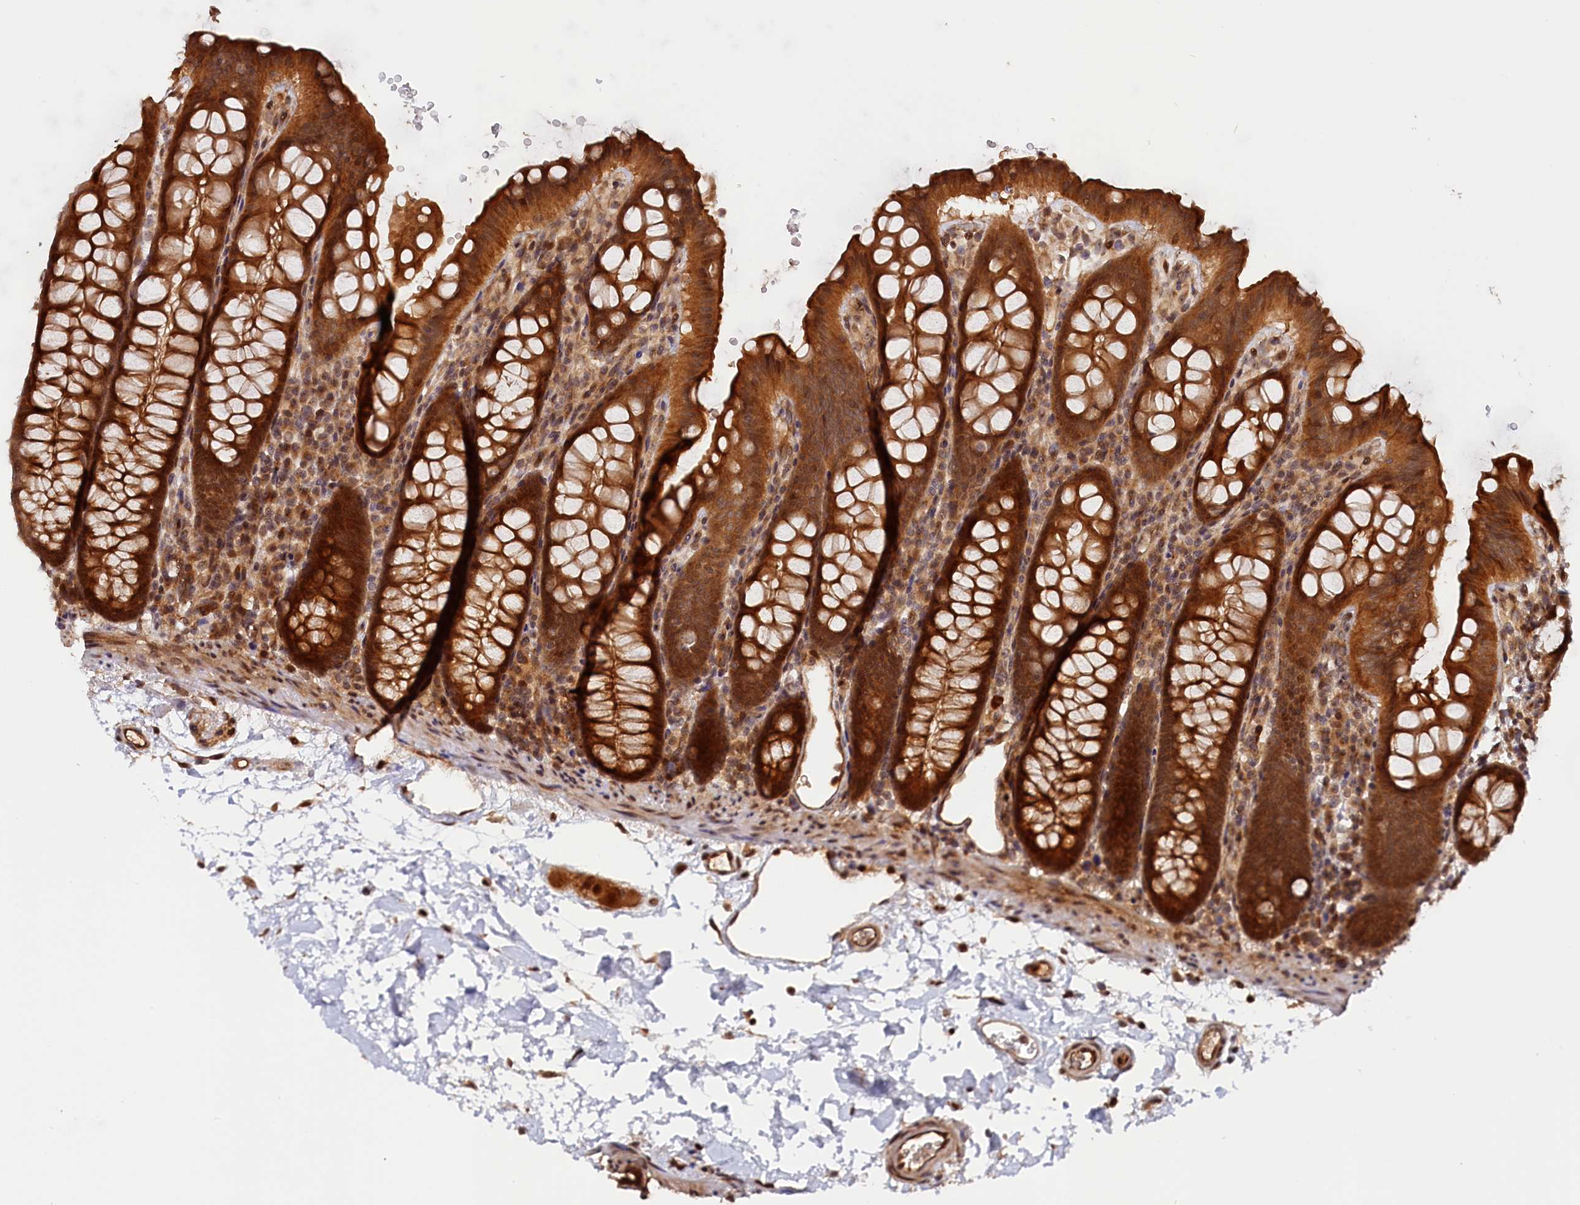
{"staining": {"intensity": "strong", "quantity": ">75%", "location": "cytoplasmic/membranous"}, "tissue": "duodenum", "cell_type": "Glandular cells", "image_type": "normal", "snomed": [{"axis": "morphology", "description": "Normal tissue, NOS"}, {"axis": "topography", "description": "Duodenum"}], "caption": "Immunohistochemical staining of unremarkable duodenum exhibits >75% levels of strong cytoplasmic/membranous protein expression in approximately >75% of glandular cells. The staining is performed using DAB (3,3'-diaminobenzidine) brown chromogen to label protein expression. The nuclei are counter-stained blue using hematoxylin.", "gene": "ANKRD24", "patient": {"sex": "male", "age": 35}}